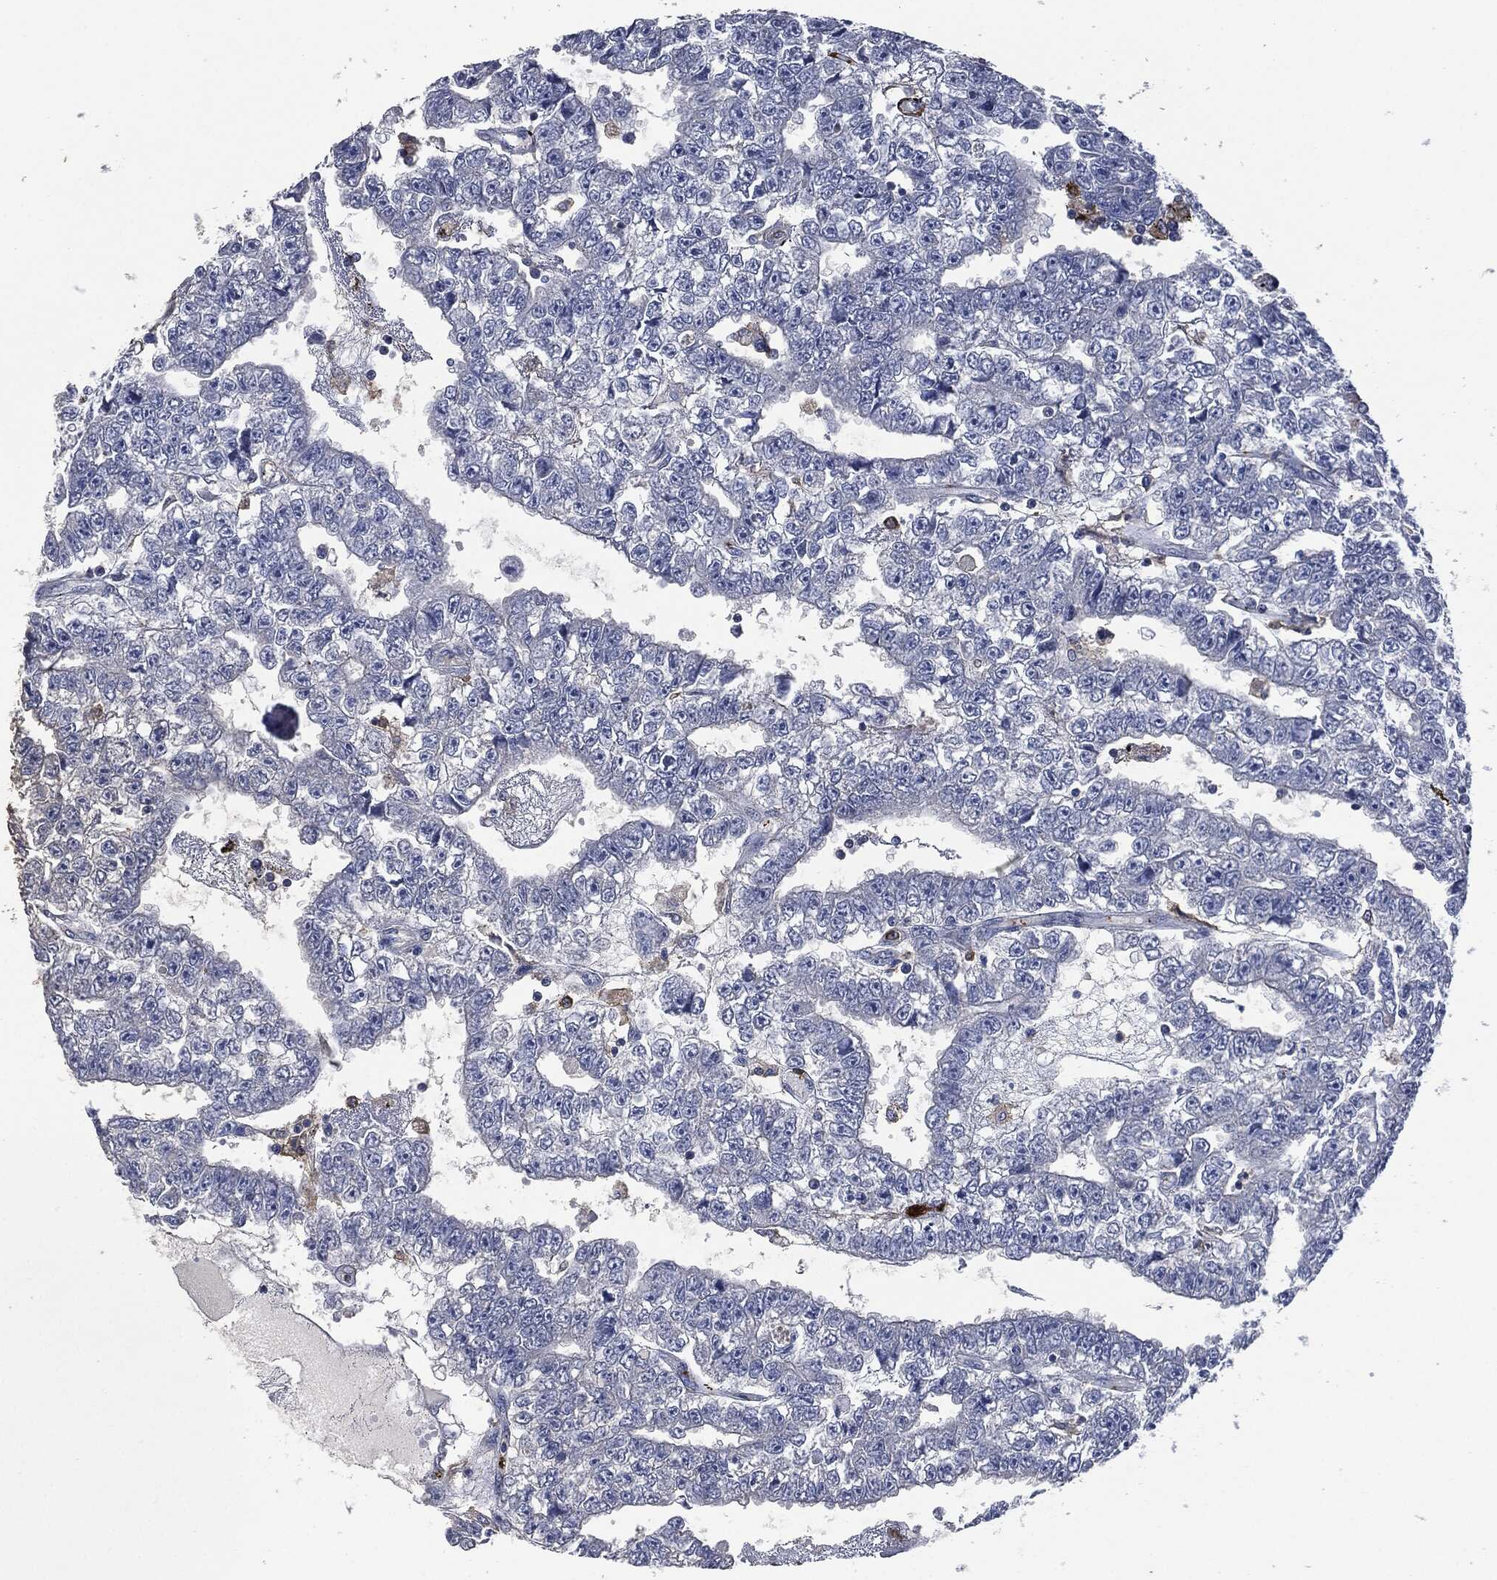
{"staining": {"intensity": "negative", "quantity": "none", "location": "none"}, "tissue": "testis cancer", "cell_type": "Tumor cells", "image_type": "cancer", "snomed": [{"axis": "morphology", "description": "Carcinoma, Embryonal, NOS"}, {"axis": "topography", "description": "Testis"}], "caption": "This is a image of IHC staining of testis cancer (embryonal carcinoma), which shows no expression in tumor cells. (DAB immunohistochemistry (IHC) with hematoxylin counter stain).", "gene": "CD33", "patient": {"sex": "male", "age": 25}}